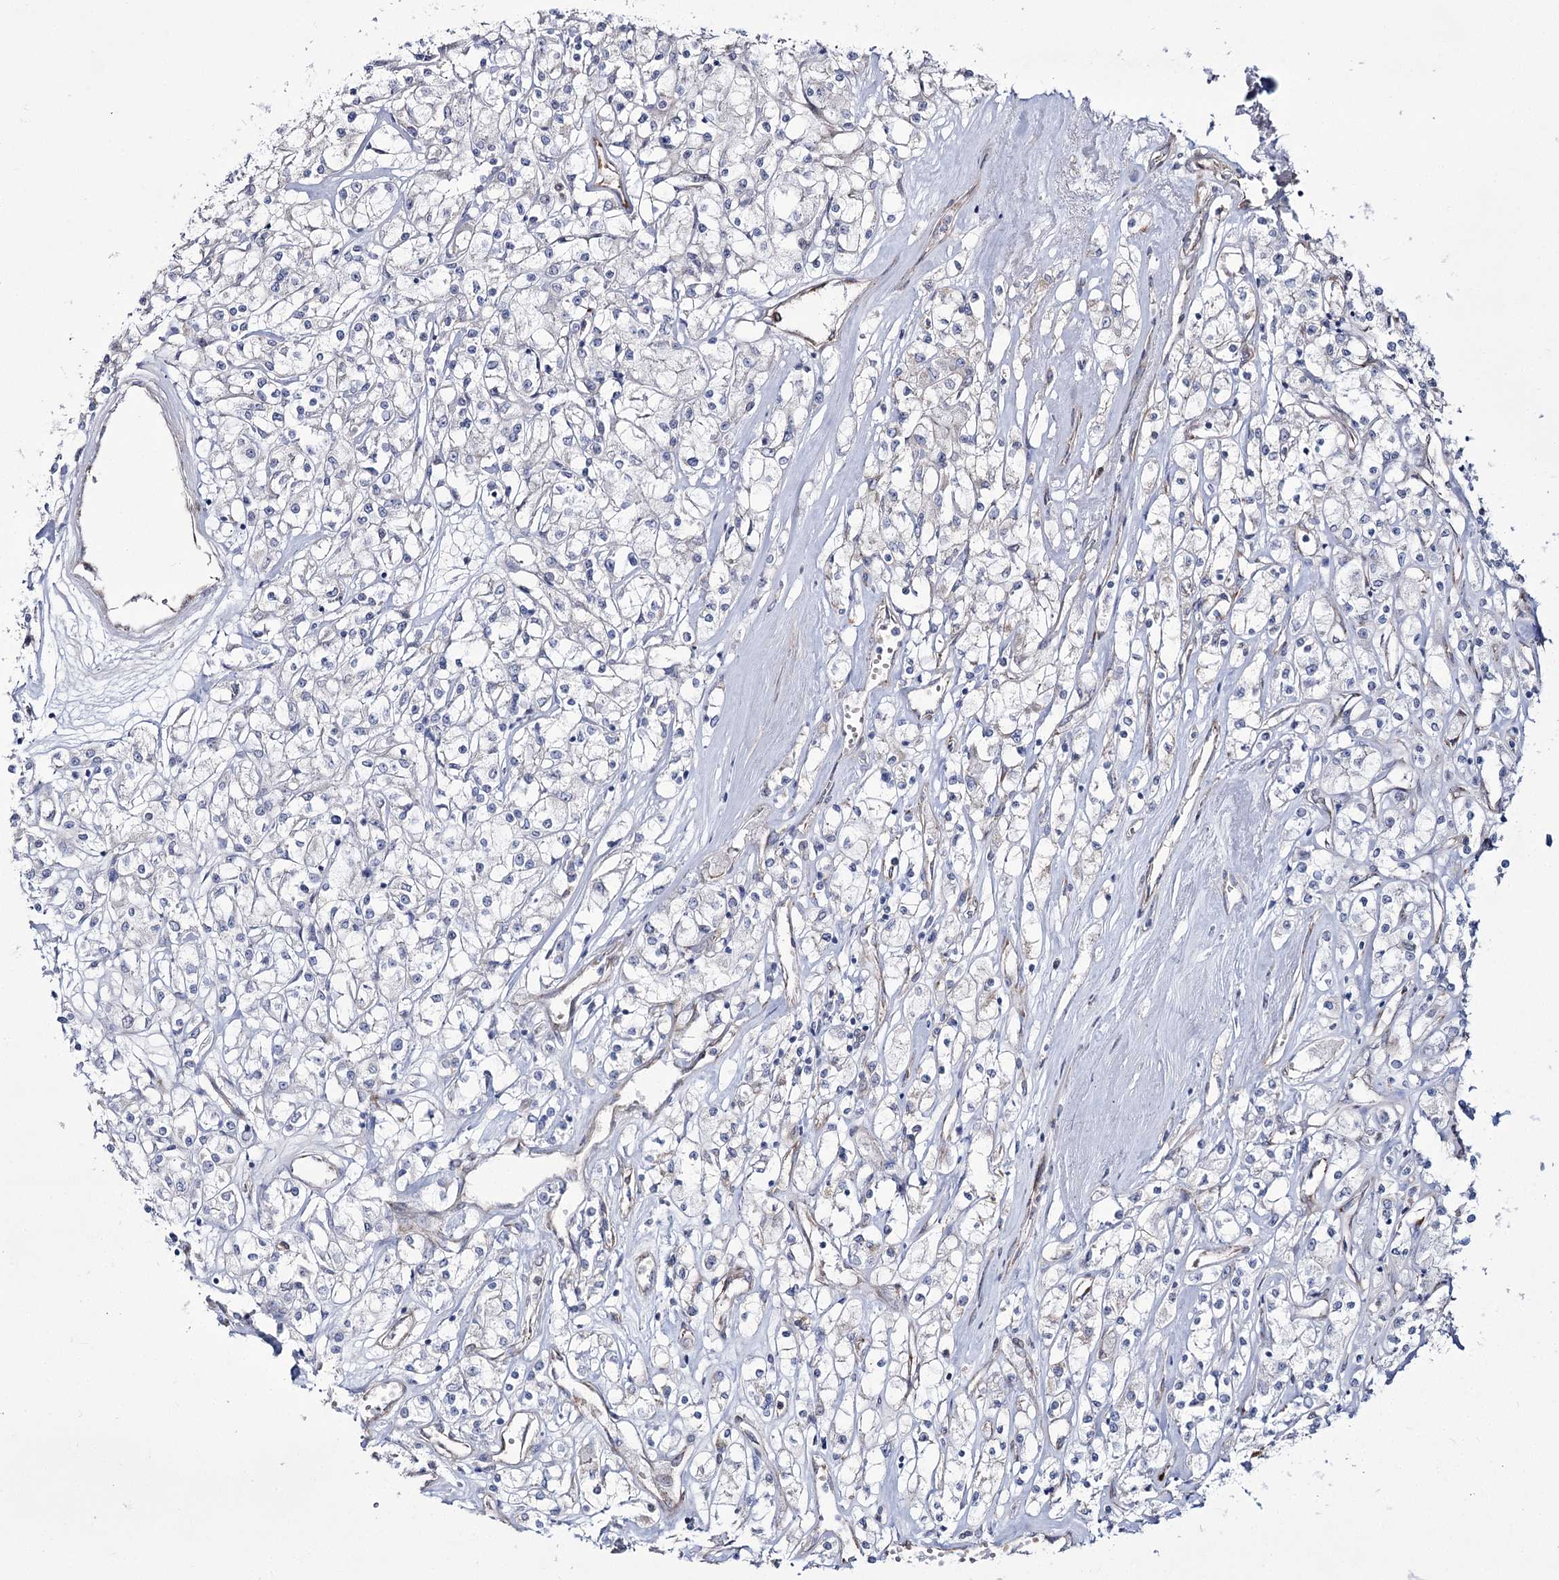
{"staining": {"intensity": "negative", "quantity": "none", "location": "none"}, "tissue": "renal cancer", "cell_type": "Tumor cells", "image_type": "cancer", "snomed": [{"axis": "morphology", "description": "Adenocarcinoma, NOS"}, {"axis": "topography", "description": "Kidney"}], "caption": "The immunohistochemistry (IHC) histopathology image has no significant expression in tumor cells of renal adenocarcinoma tissue.", "gene": "ME3", "patient": {"sex": "female", "age": 59}}